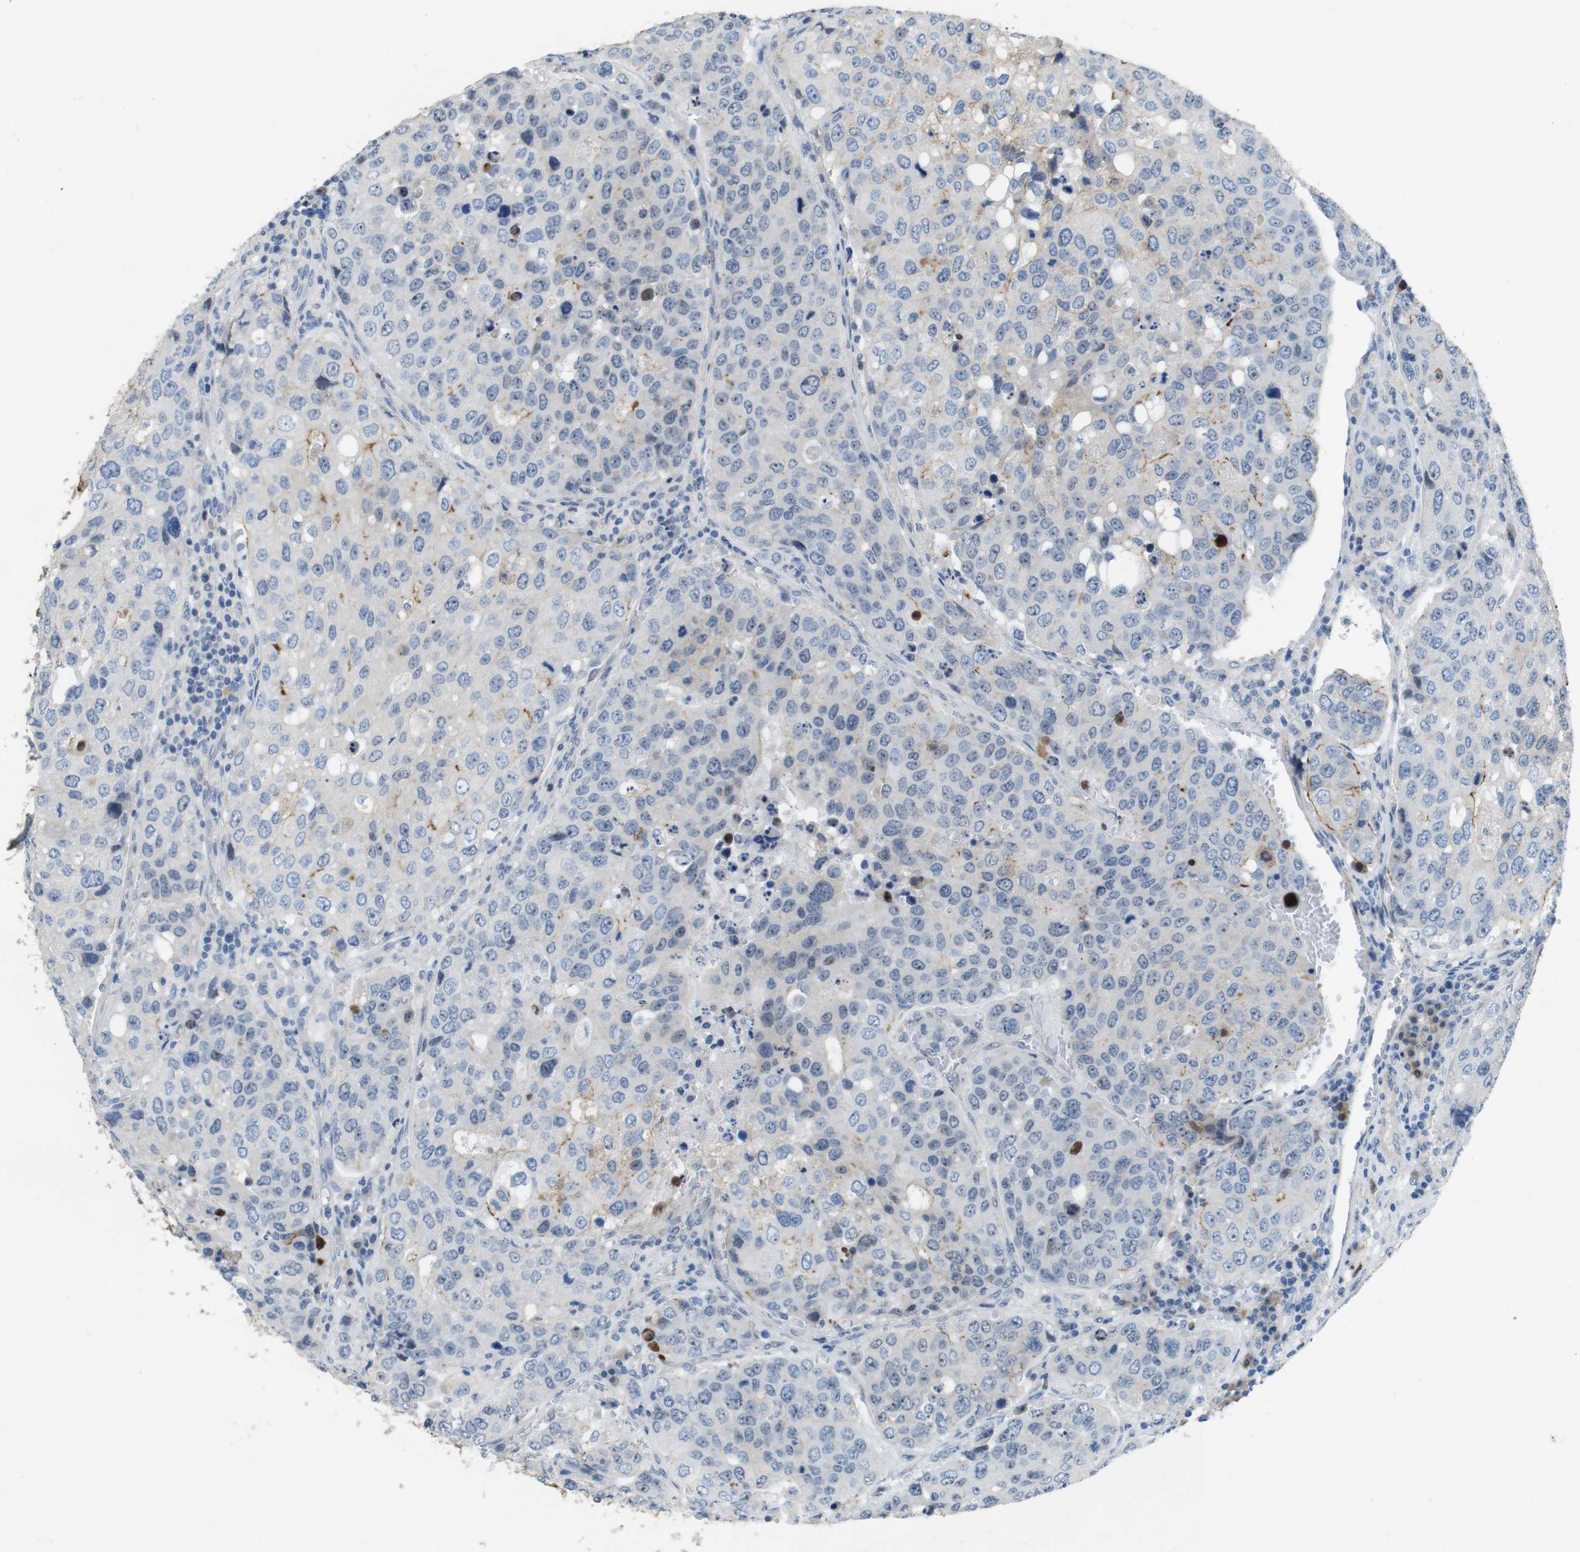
{"staining": {"intensity": "weak", "quantity": "<25%", "location": "cytoplasmic/membranous"}, "tissue": "urothelial cancer", "cell_type": "Tumor cells", "image_type": "cancer", "snomed": [{"axis": "morphology", "description": "Urothelial carcinoma, High grade"}, {"axis": "topography", "description": "Lymph node"}, {"axis": "topography", "description": "Urinary bladder"}], "caption": "DAB immunohistochemical staining of high-grade urothelial carcinoma displays no significant staining in tumor cells. The staining is performed using DAB brown chromogen with nuclei counter-stained in using hematoxylin.", "gene": "TJP3", "patient": {"sex": "male", "age": 51}}